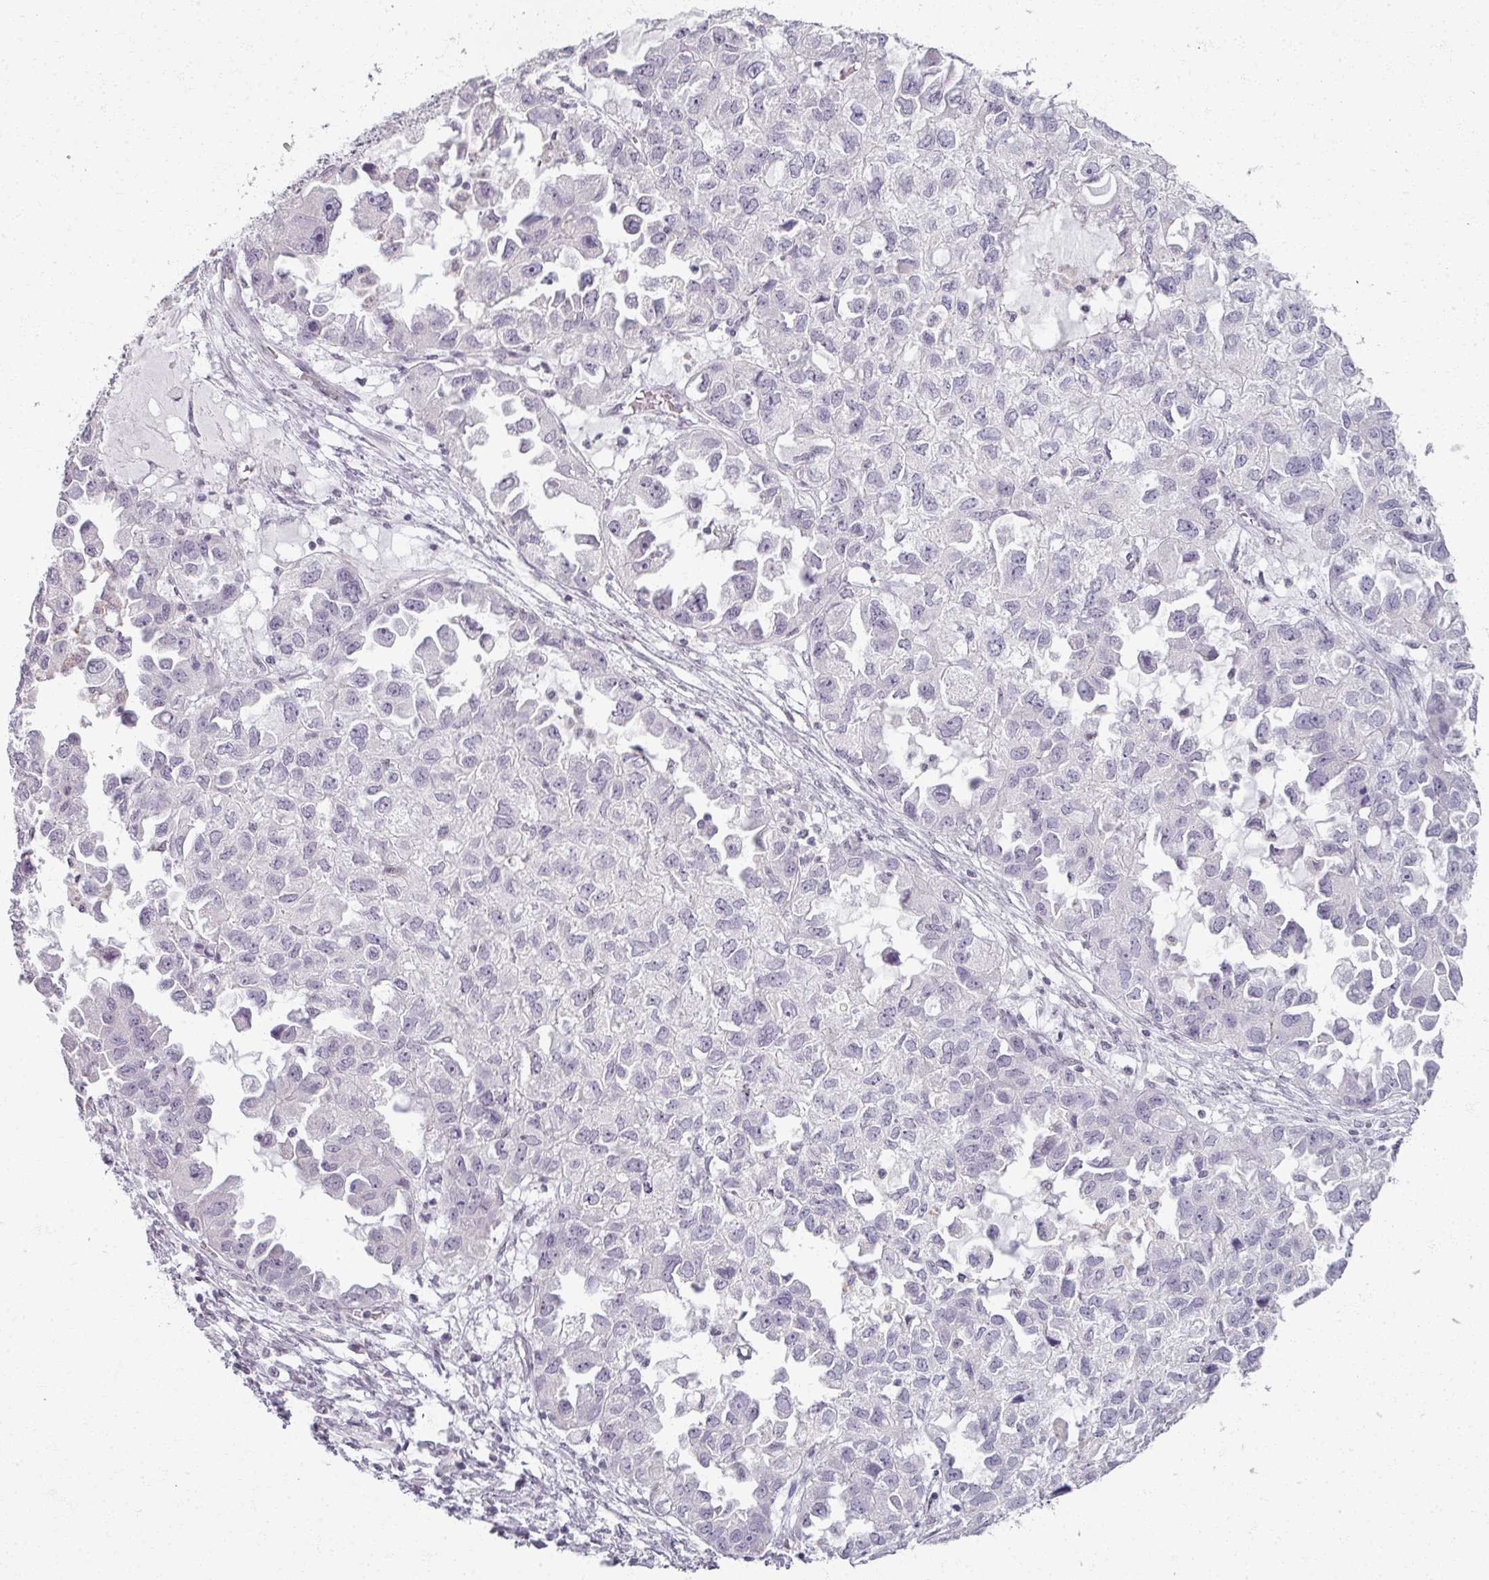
{"staining": {"intensity": "negative", "quantity": "none", "location": "none"}, "tissue": "ovarian cancer", "cell_type": "Tumor cells", "image_type": "cancer", "snomed": [{"axis": "morphology", "description": "Cystadenocarcinoma, serous, NOS"}, {"axis": "topography", "description": "Ovary"}], "caption": "Immunohistochemical staining of ovarian cancer shows no significant staining in tumor cells.", "gene": "RFPL2", "patient": {"sex": "female", "age": 84}}